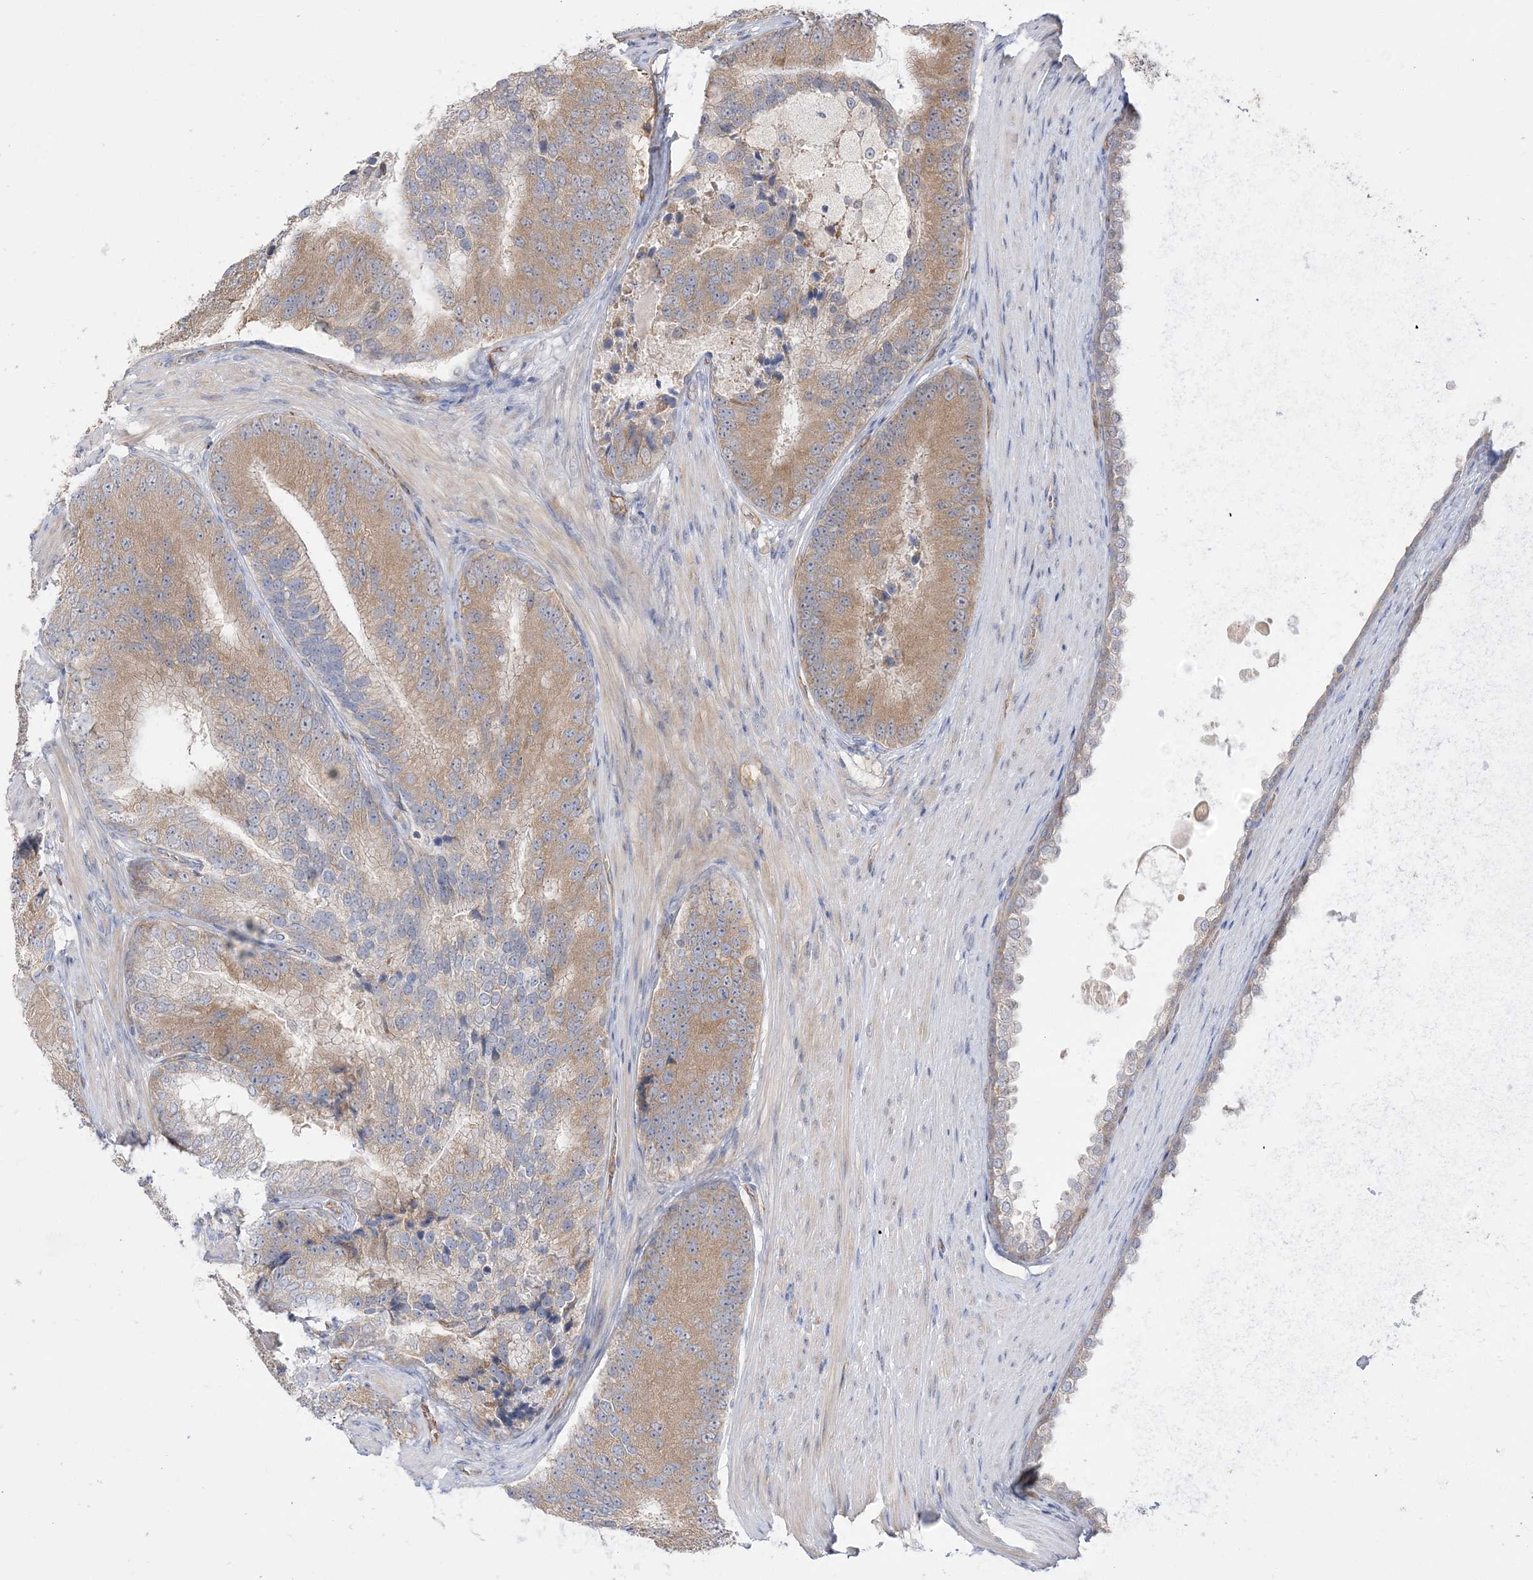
{"staining": {"intensity": "moderate", "quantity": ">75%", "location": "cytoplasmic/membranous"}, "tissue": "prostate cancer", "cell_type": "Tumor cells", "image_type": "cancer", "snomed": [{"axis": "morphology", "description": "Adenocarcinoma, High grade"}, {"axis": "topography", "description": "Prostate"}], "caption": "Moderate cytoplasmic/membranous expression for a protein is present in about >75% of tumor cells of prostate high-grade adenocarcinoma using immunohistochemistry (IHC).", "gene": "FARSB", "patient": {"sex": "male", "age": 70}}